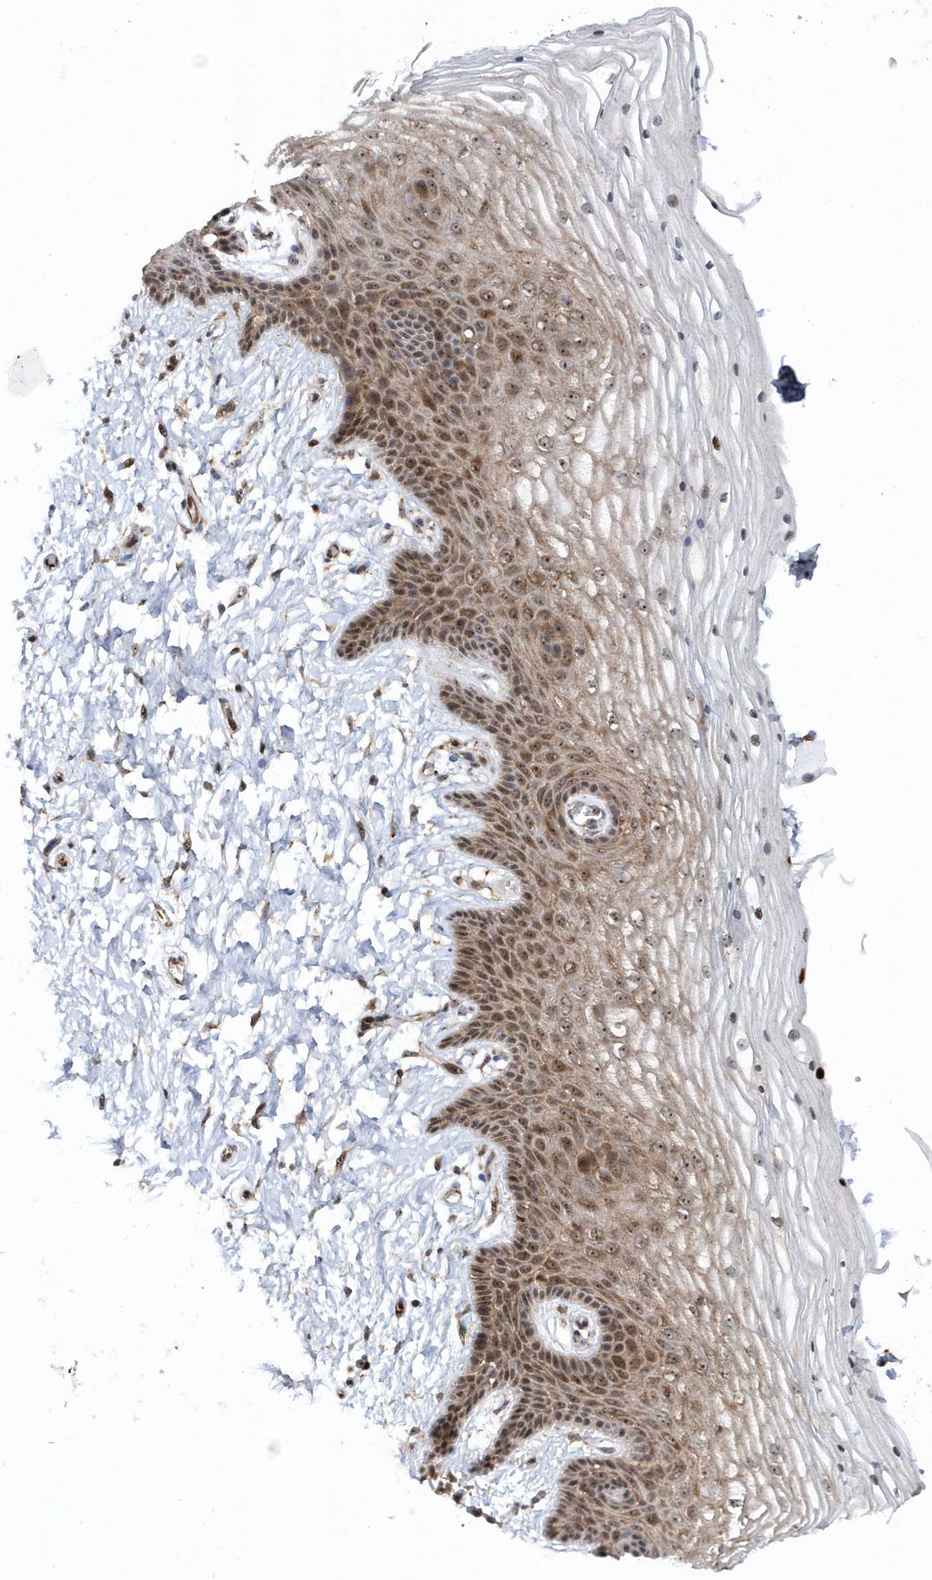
{"staining": {"intensity": "moderate", "quantity": "25%-75%", "location": "cytoplasmic/membranous,nuclear"}, "tissue": "vagina", "cell_type": "Squamous epithelial cells", "image_type": "normal", "snomed": [{"axis": "morphology", "description": "Normal tissue, NOS"}, {"axis": "topography", "description": "Vagina"}, {"axis": "topography", "description": "Cervix"}], "caption": "Protein staining demonstrates moderate cytoplasmic/membranous,nuclear positivity in about 25%-75% of squamous epithelial cells in normal vagina.", "gene": "SOWAHB", "patient": {"sex": "female", "age": 40}}